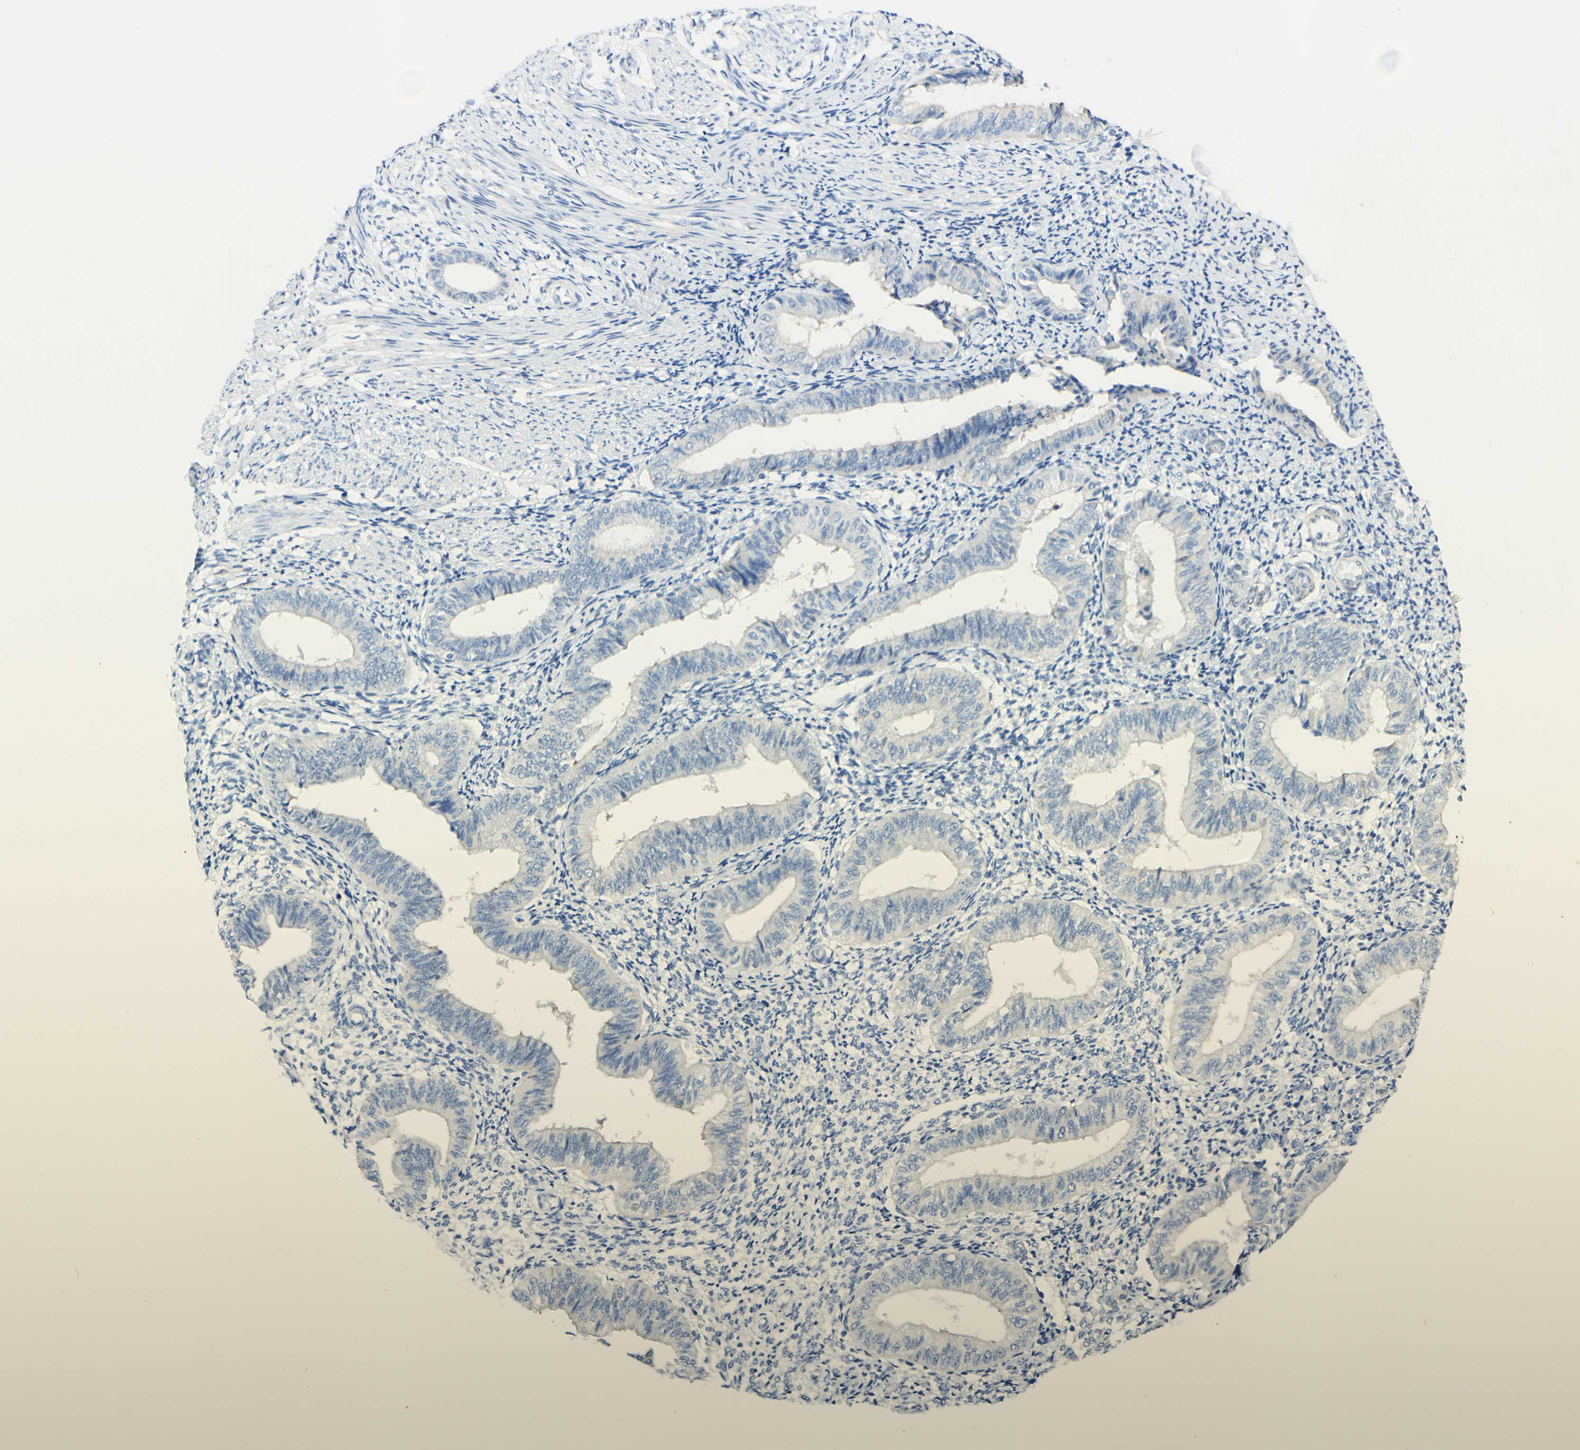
{"staining": {"intensity": "negative", "quantity": "none", "location": "none"}, "tissue": "endometrium", "cell_type": "Cells in endometrial stroma", "image_type": "normal", "snomed": [{"axis": "morphology", "description": "Normal tissue, NOS"}, {"axis": "topography", "description": "Endometrium"}], "caption": "Protein analysis of benign endometrium reveals no significant staining in cells in endometrial stroma.", "gene": "FGF4", "patient": {"sex": "female", "age": 50}}